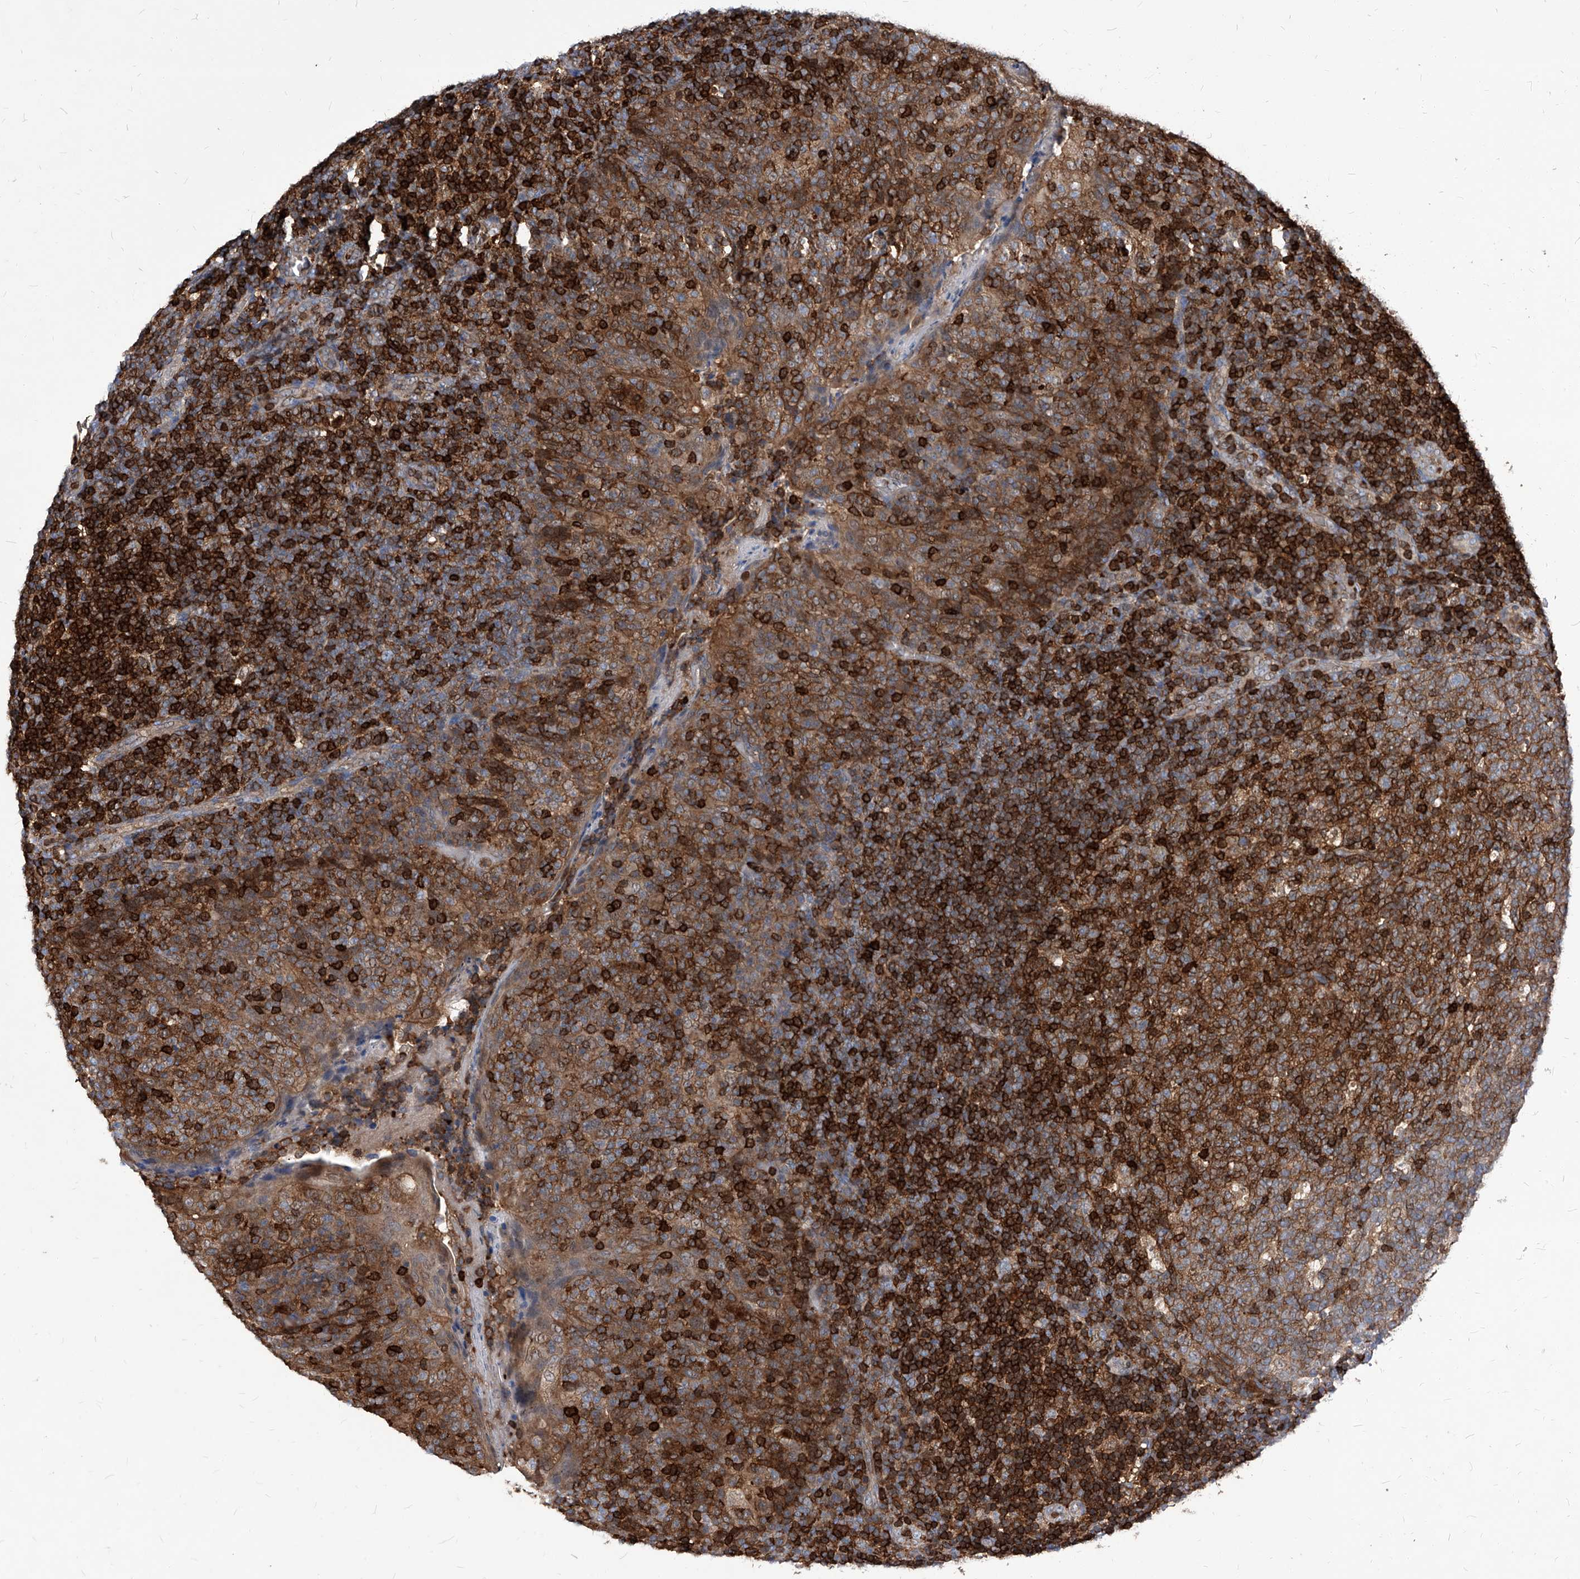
{"staining": {"intensity": "strong", "quantity": "<25%", "location": "cytoplasmic/membranous"}, "tissue": "tonsil", "cell_type": "Germinal center cells", "image_type": "normal", "snomed": [{"axis": "morphology", "description": "Normal tissue, NOS"}, {"axis": "topography", "description": "Tonsil"}], "caption": "Strong cytoplasmic/membranous protein expression is present in approximately <25% of germinal center cells in tonsil. (Brightfield microscopy of DAB IHC at high magnification).", "gene": "ABRACL", "patient": {"sex": "female", "age": 19}}